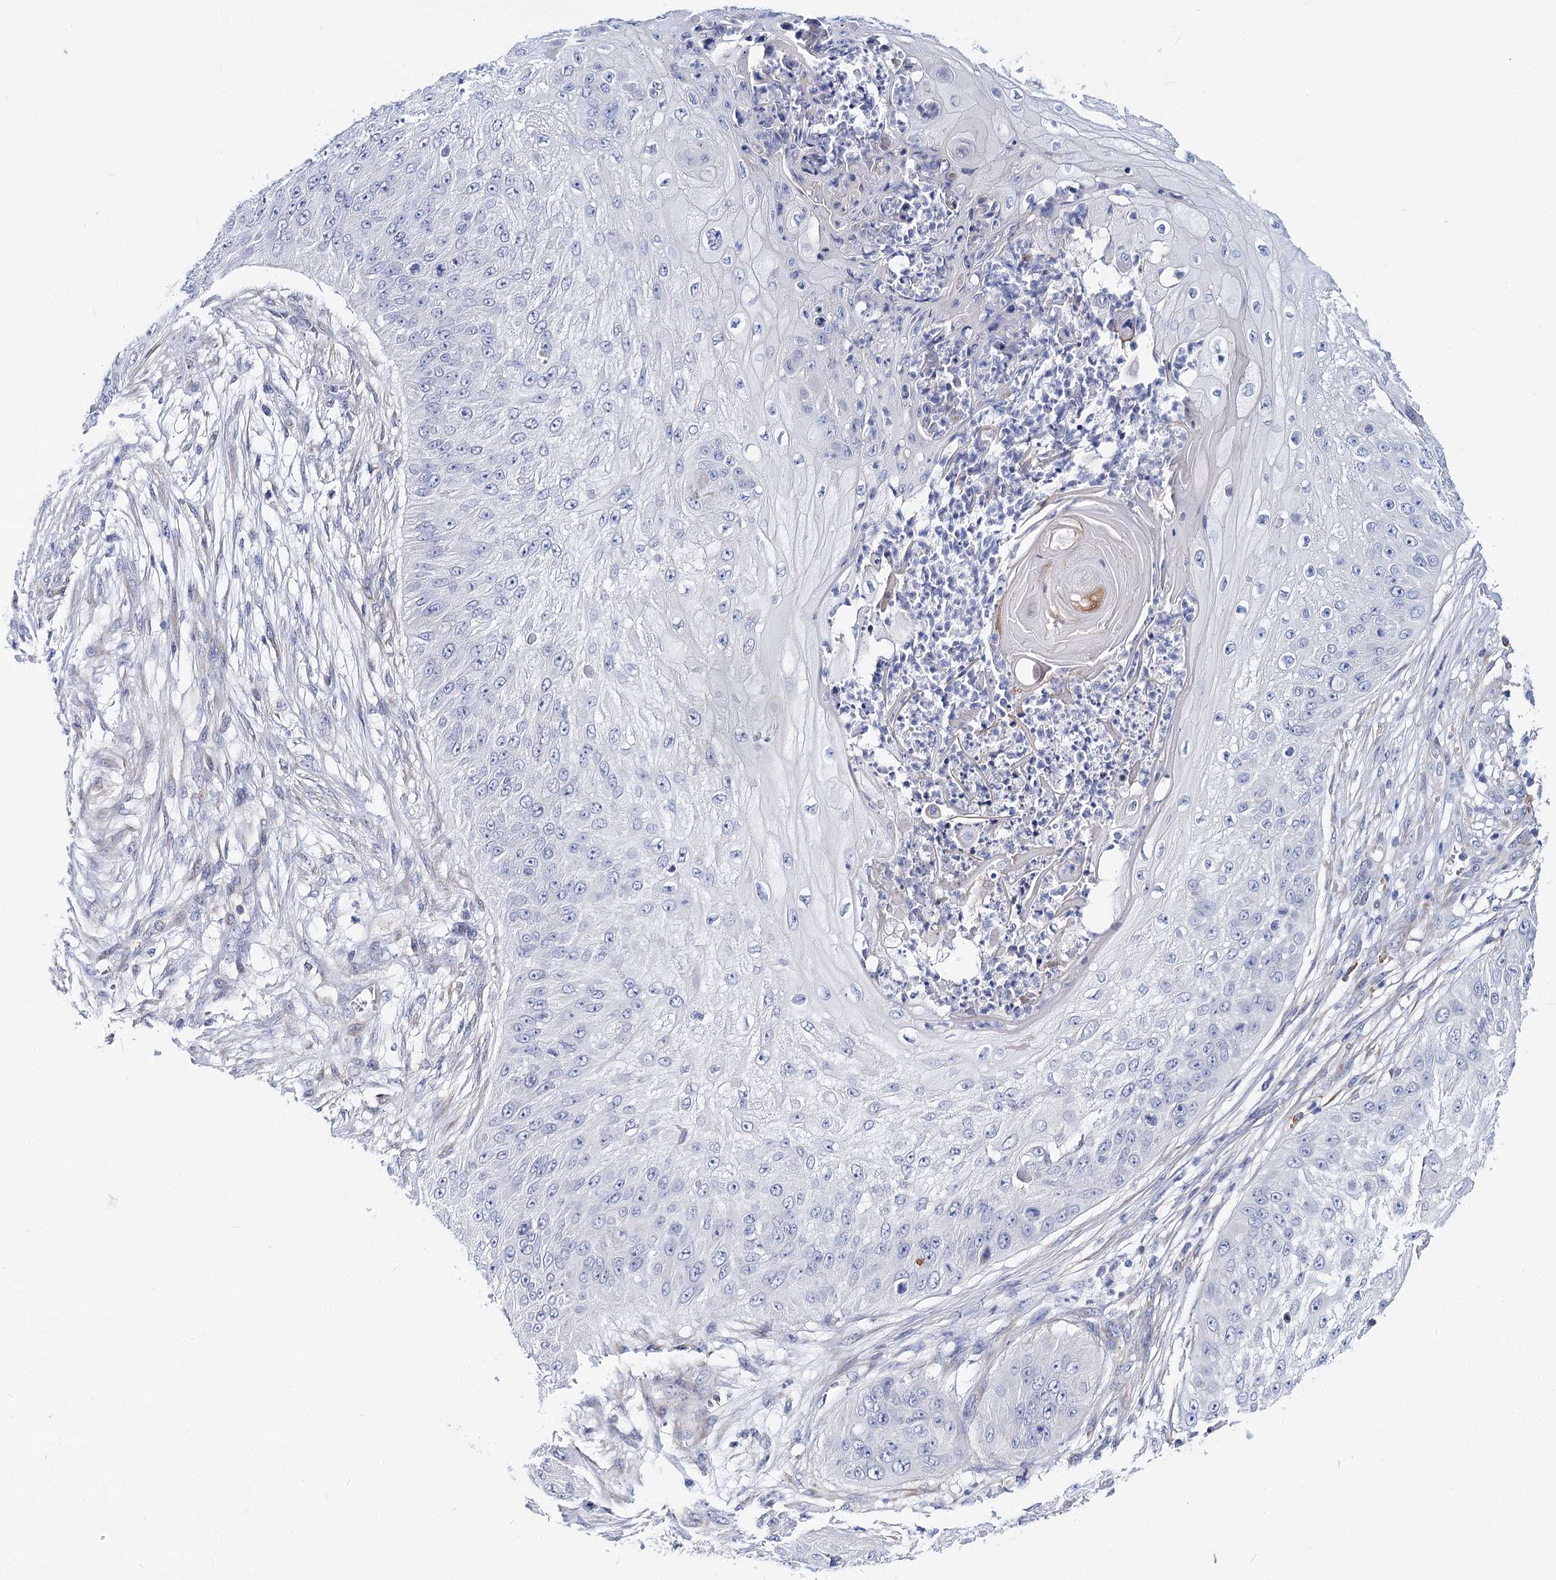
{"staining": {"intensity": "negative", "quantity": "none", "location": "none"}, "tissue": "skin cancer", "cell_type": "Tumor cells", "image_type": "cancer", "snomed": [{"axis": "morphology", "description": "Squamous cell carcinoma, NOS"}, {"axis": "topography", "description": "Skin"}], "caption": "Micrograph shows no significant protein positivity in tumor cells of skin squamous cell carcinoma.", "gene": "TEX12", "patient": {"sex": "female", "age": 80}}